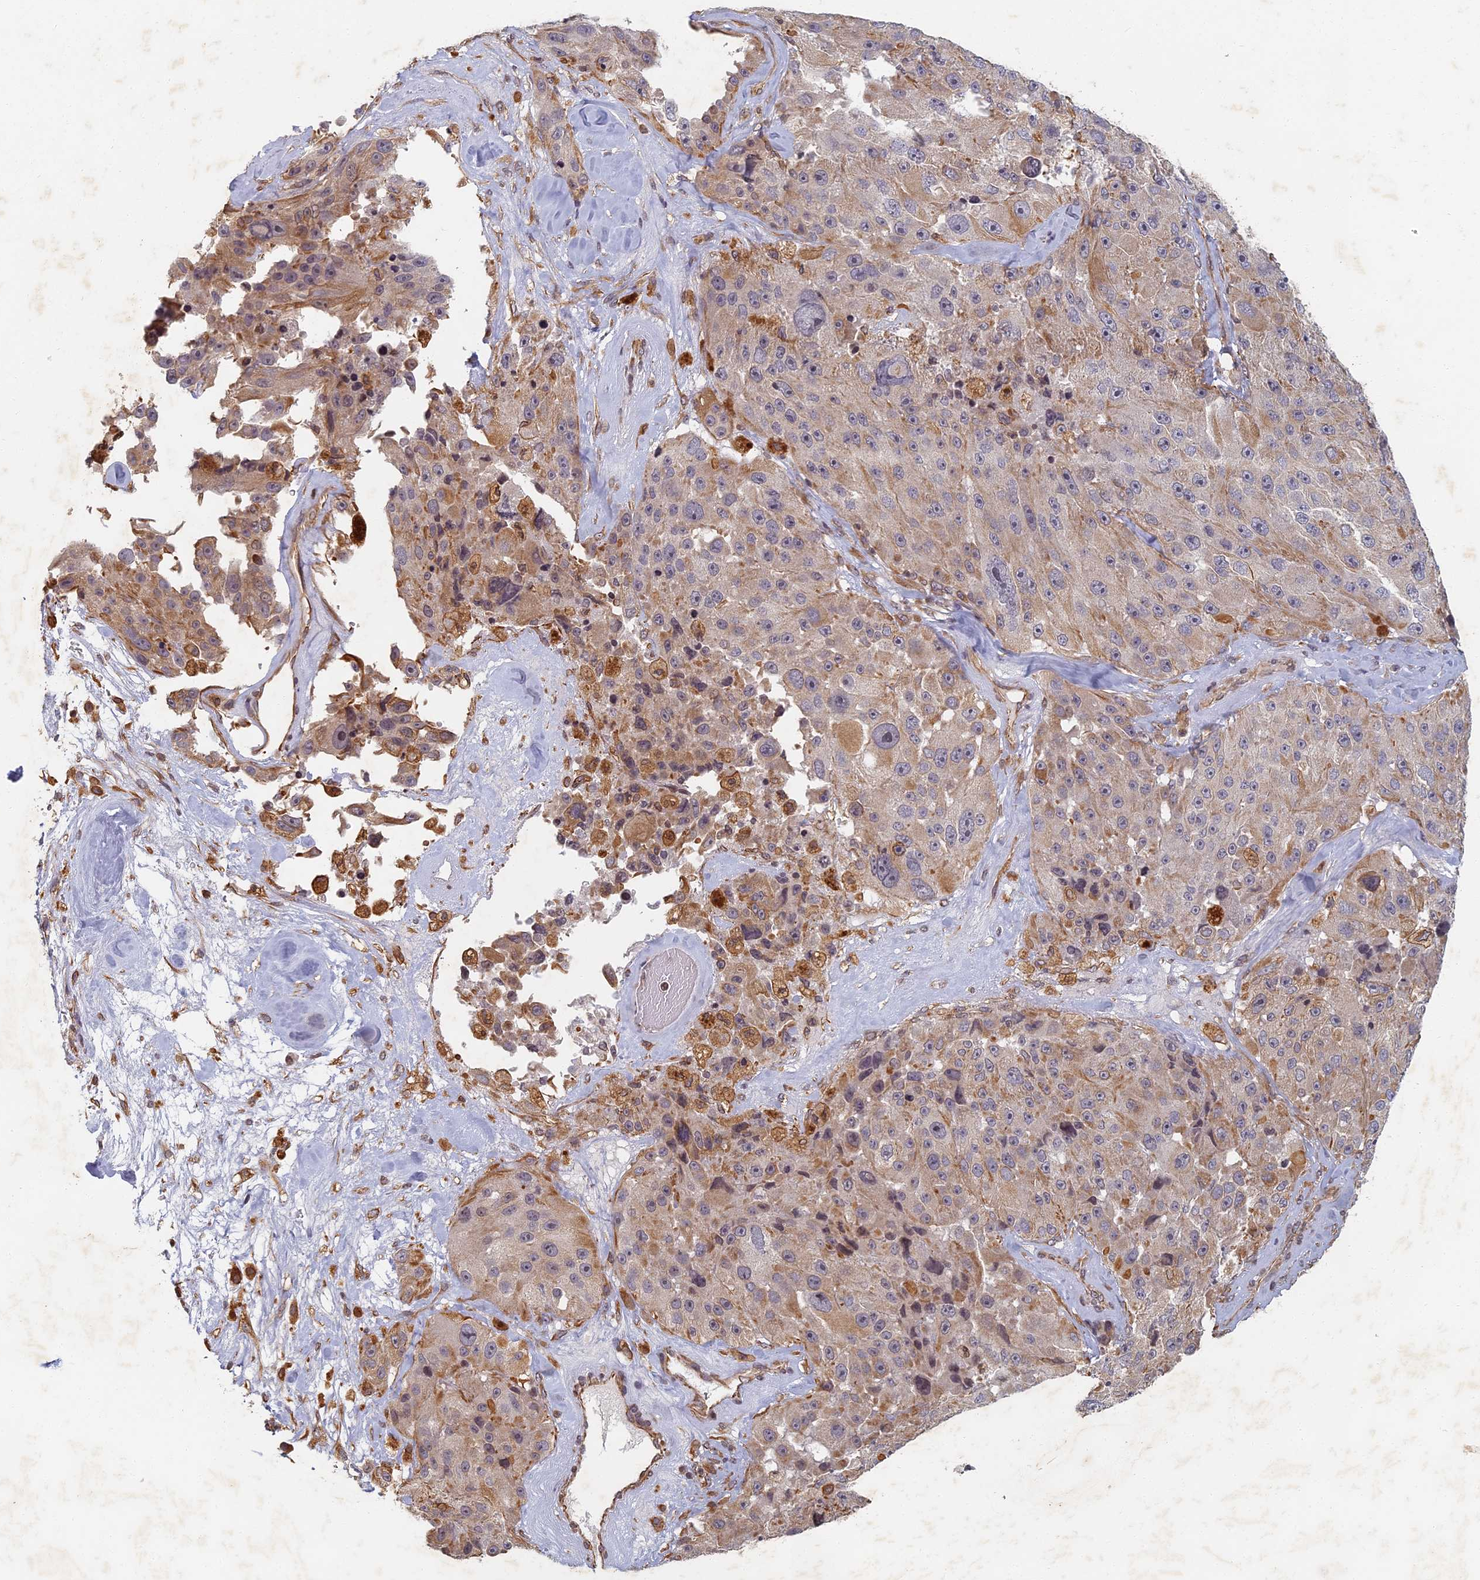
{"staining": {"intensity": "weak", "quantity": "<25%", "location": "cytoplasmic/membranous"}, "tissue": "melanoma", "cell_type": "Tumor cells", "image_type": "cancer", "snomed": [{"axis": "morphology", "description": "Malignant melanoma, Metastatic site"}, {"axis": "topography", "description": "Lymph node"}], "caption": "This is an IHC image of human melanoma. There is no staining in tumor cells.", "gene": "ABCB10", "patient": {"sex": "male", "age": 62}}